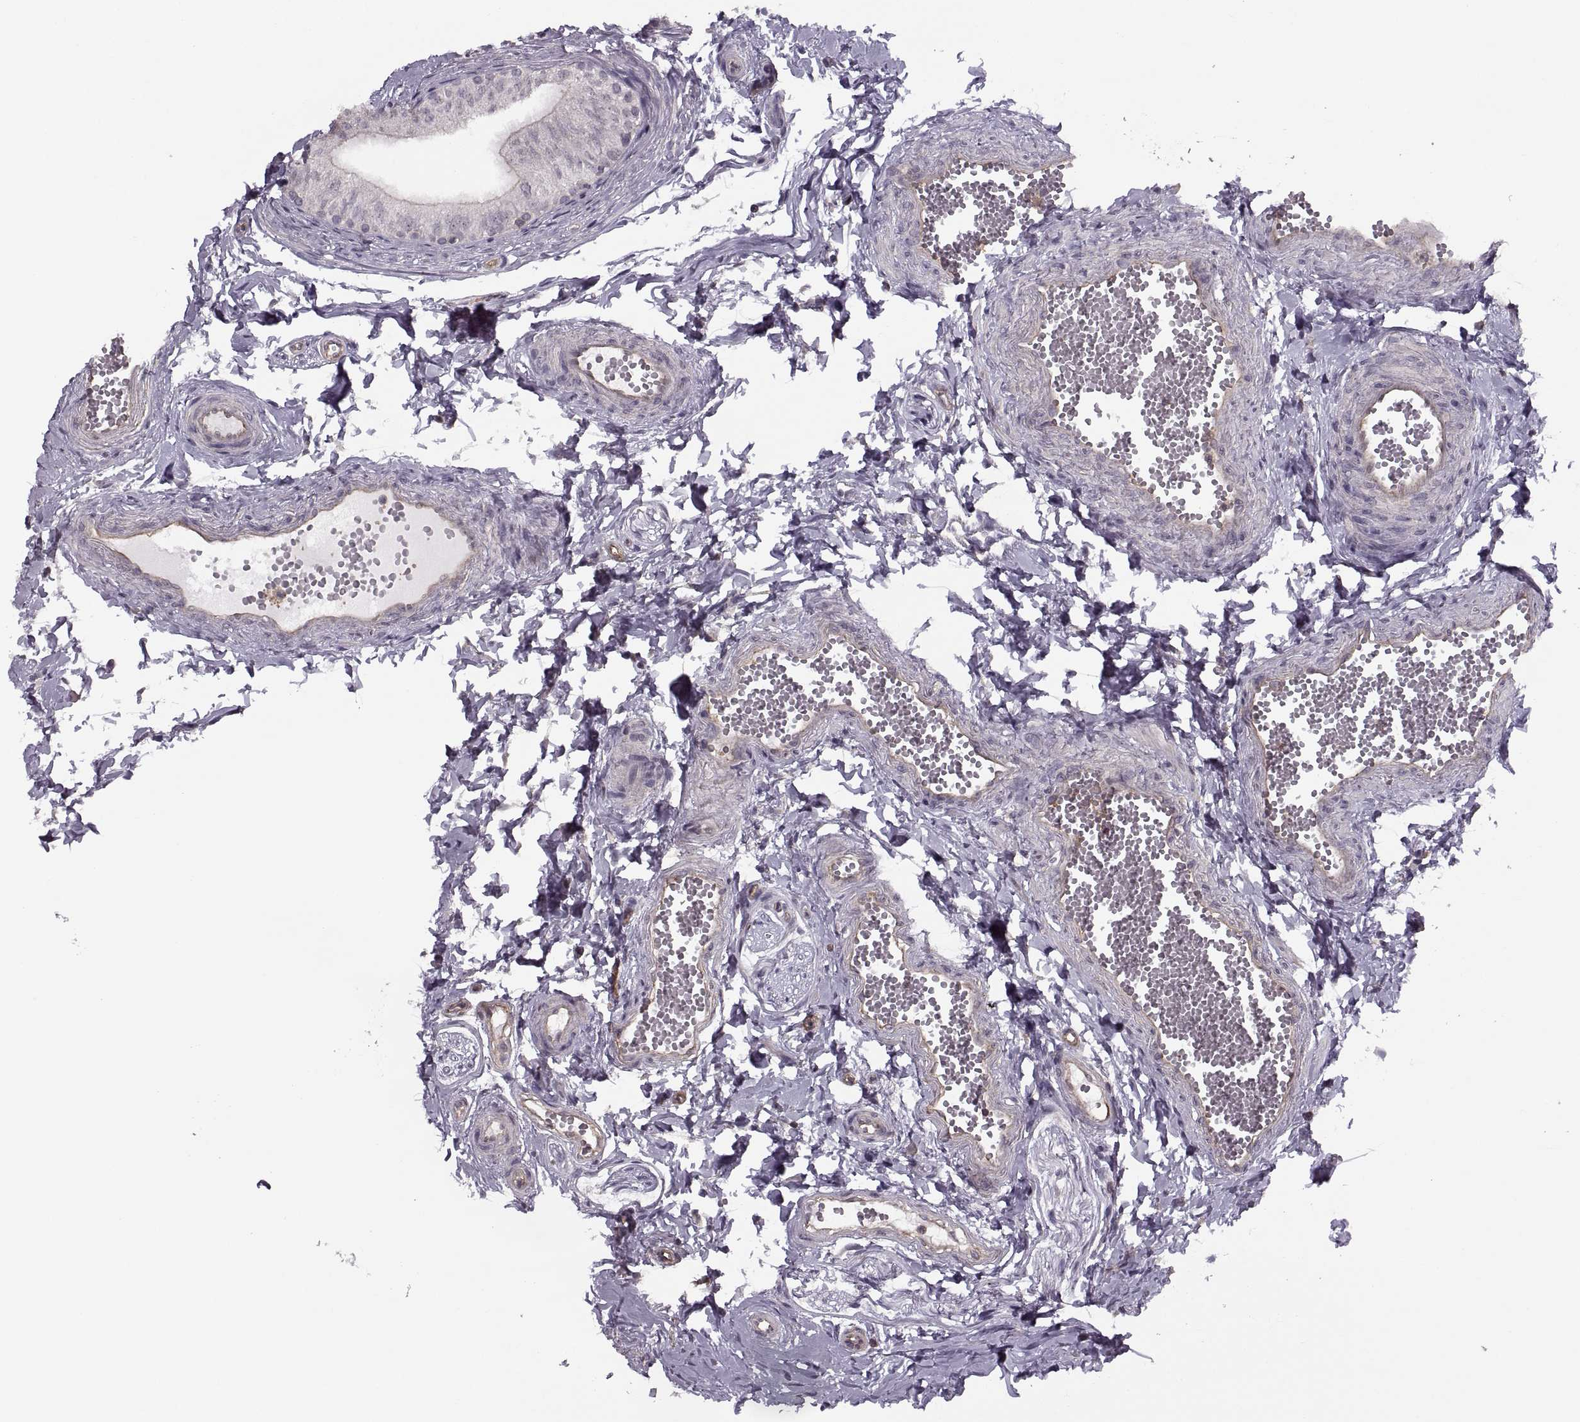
{"staining": {"intensity": "negative", "quantity": "none", "location": "none"}, "tissue": "epididymis", "cell_type": "Glandular cells", "image_type": "normal", "snomed": [{"axis": "morphology", "description": "Normal tissue, NOS"}, {"axis": "topography", "description": "Epididymis"}], "caption": "Micrograph shows no protein positivity in glandular cells of unremarkable epididymis.", "gene": "LUZP2", "patient": {"sex": "male", "age": 22}}